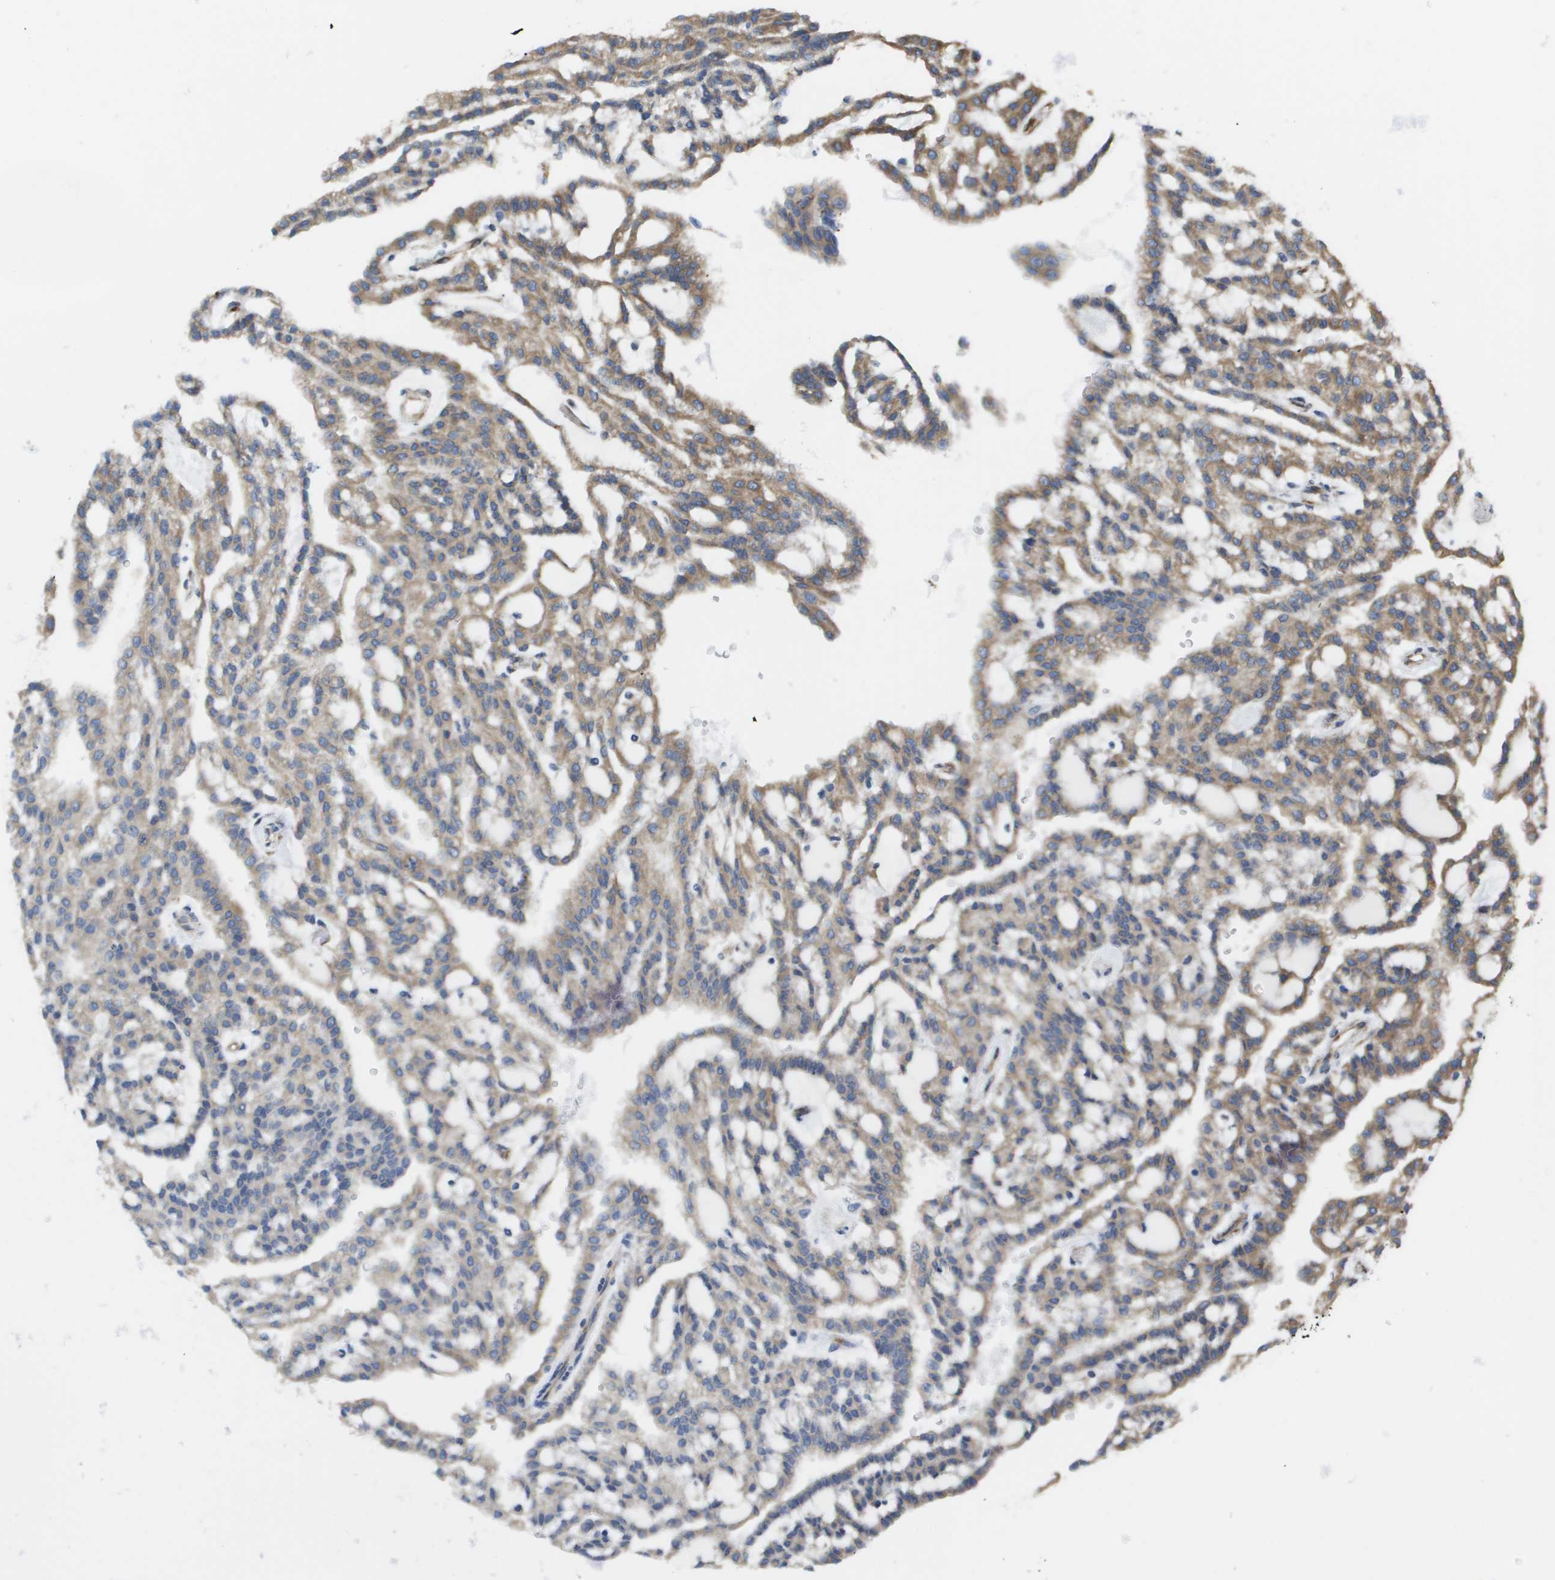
{"staining": {"intensity": "moderate", "quantity": "25%-75%", "location": "cytoplasmic/membranous"}, "tissue": "renal cancer", "cell_type": "Tumor cells", "image_type": "cancer", "snomed": [{"axis": "morphology", "description": "Adenocarcinoma, NOS"}, {"axis": "topography", "description": "Kidney"}], "caption": "IHC (DAB) staining of renal cancer (adenocarcinoma) displays moderate cytoplasmic/membranous protein expression in about 25%-75% of tumor cells. (DAB IHC, brown staining for protein, blue staining for nuclei).", "gene": "ST3GAL2", "patient": {"sex": "male", "age": 63}}